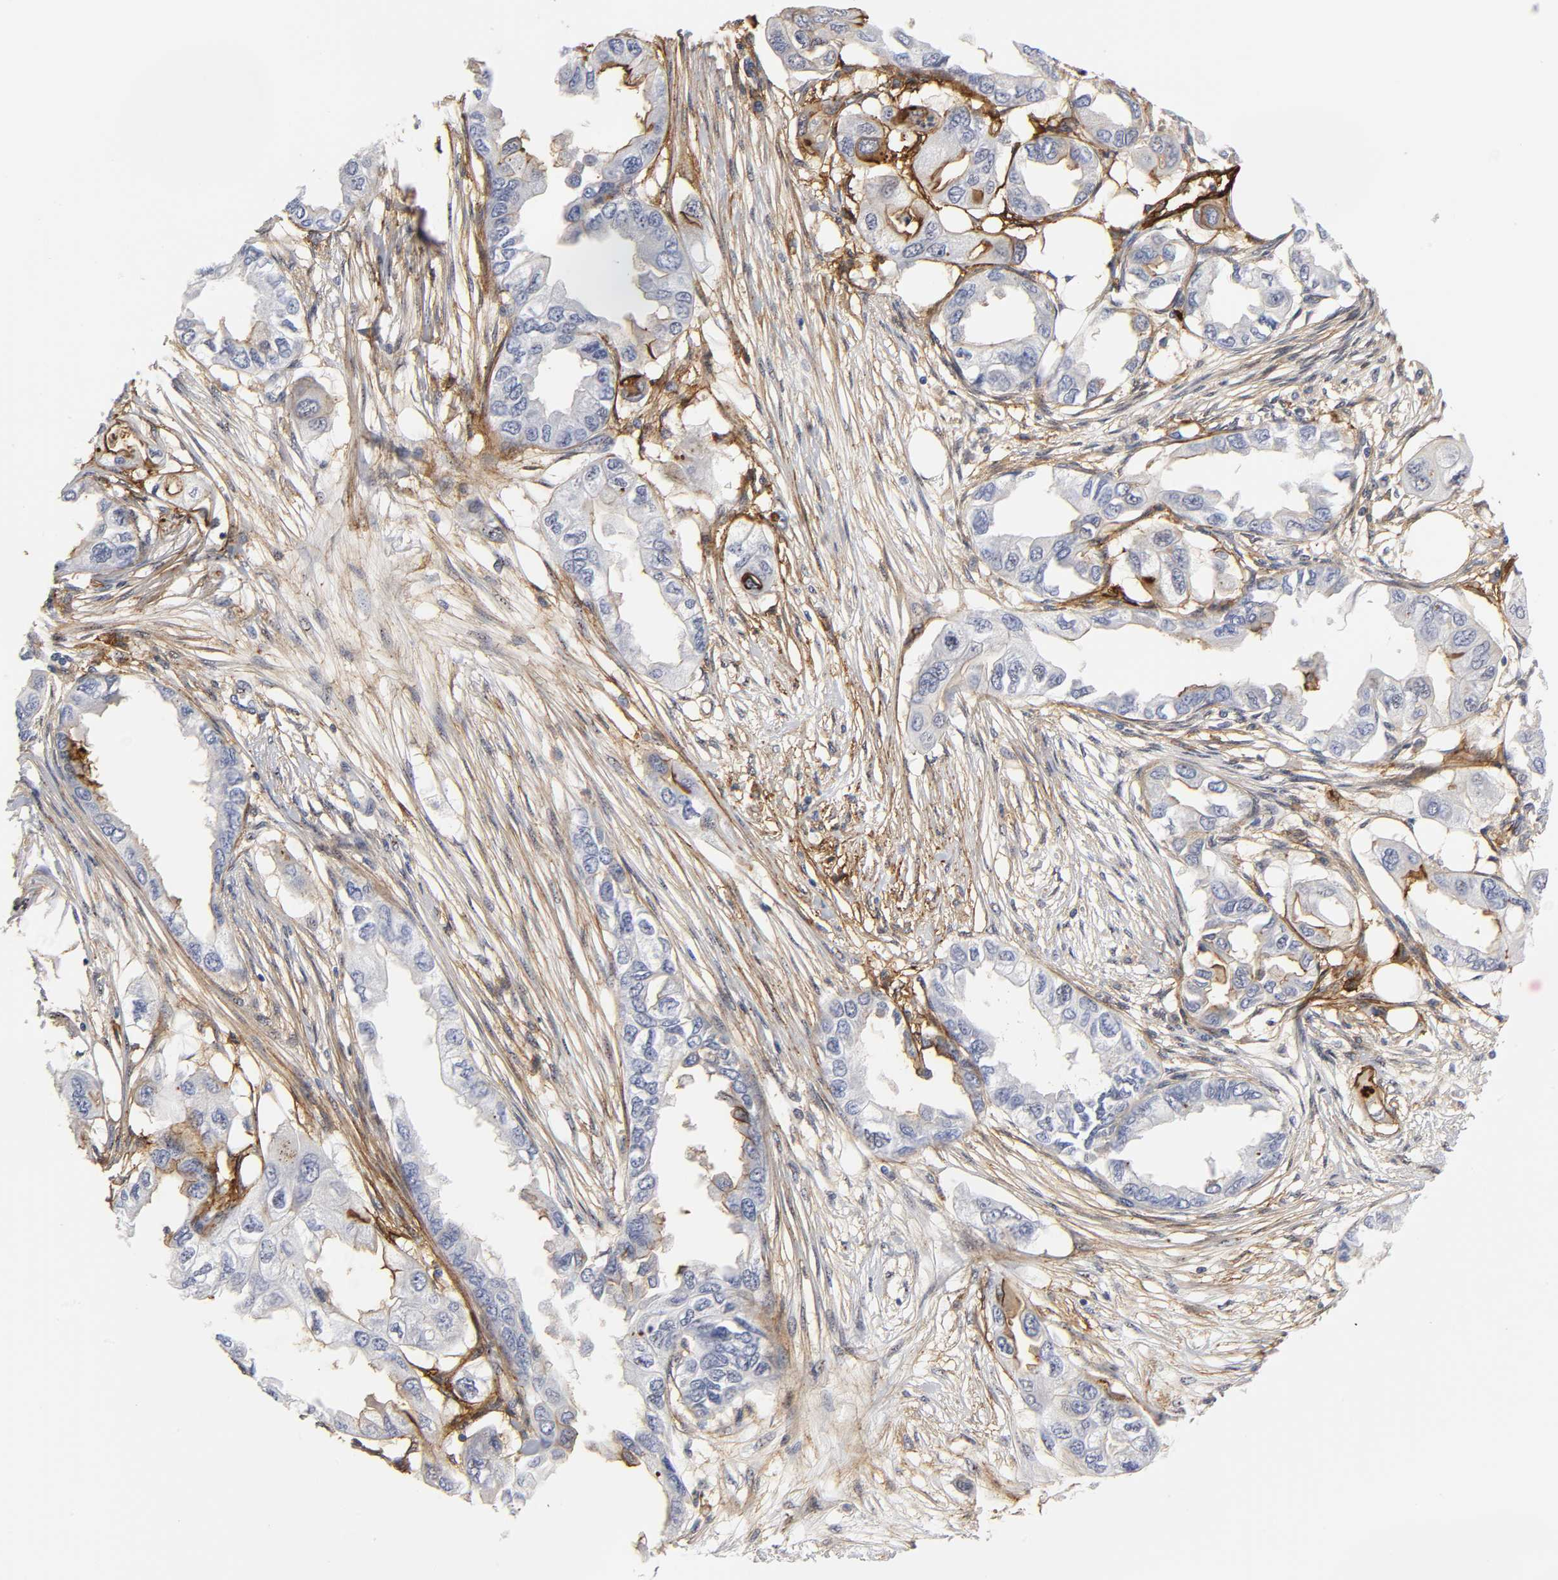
{"staining": {"intensity": "strong", "quantity": "<25%", "location": "cytoplasmic/membranous"}, "tissue": "endometrial cancer", "cell_type": "Tumor cells", "image_type": "cancer", "snomed": [{"axis": "morphology", "description": "Adenocarcinoma, NOS"}, {"axis": "topography", "description": "Endometrium"}], "caption": "DAB (3,3'-diaminobenzidine) immunohistochemical staining of endometrial cancer demonstrates strong cytoplasmic/membranous protein positivity in approximately <25% of tumor cells. The staining is performed using DAB (3,3'-diaminobenzidine) brown chromogen to label protein expression. The nuclei are counter-stained blue using hematoxylin.", "gene": "ICAM1", "patient": {"sex": "female", "age": 67}}